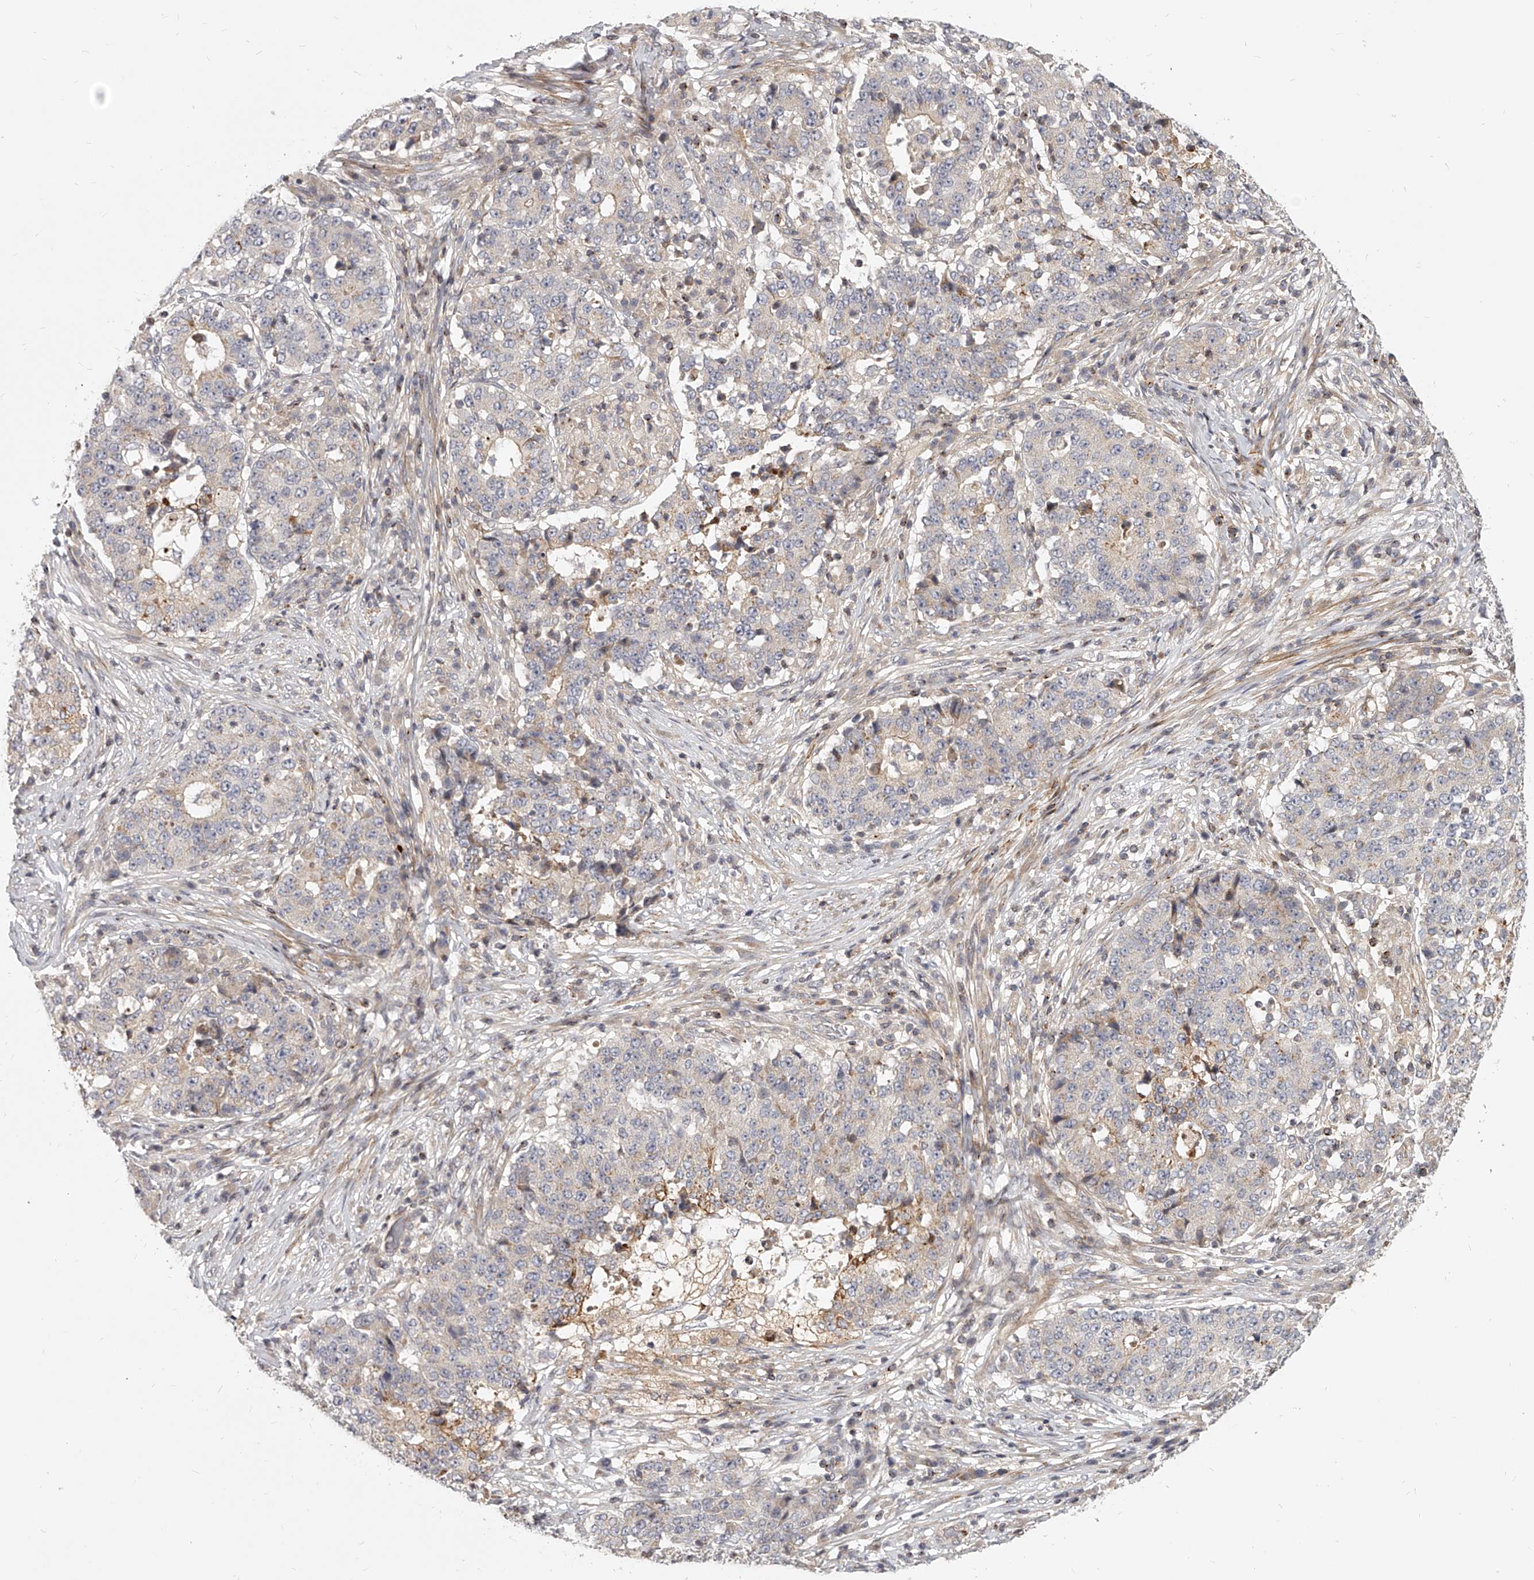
{"staining": {"intensity": "weak", "quantity": "<25%", "location": "cytoplasmic/membranous"}, "tissue": "stomach cancer", "cell_type": "Tumor cells", "image_type": "cancer", "snomed": [{"axis": "morphology", "description": "Adenocarcinoma, NOS"}, {"axis": "topography", "description": "Stomach"}], "caption": "Tumor cells are negative for protein expression in human stomach adenocarcinoma.", "gene": "SLC37A1", "patient": {"sex": "male", "age": 59}}